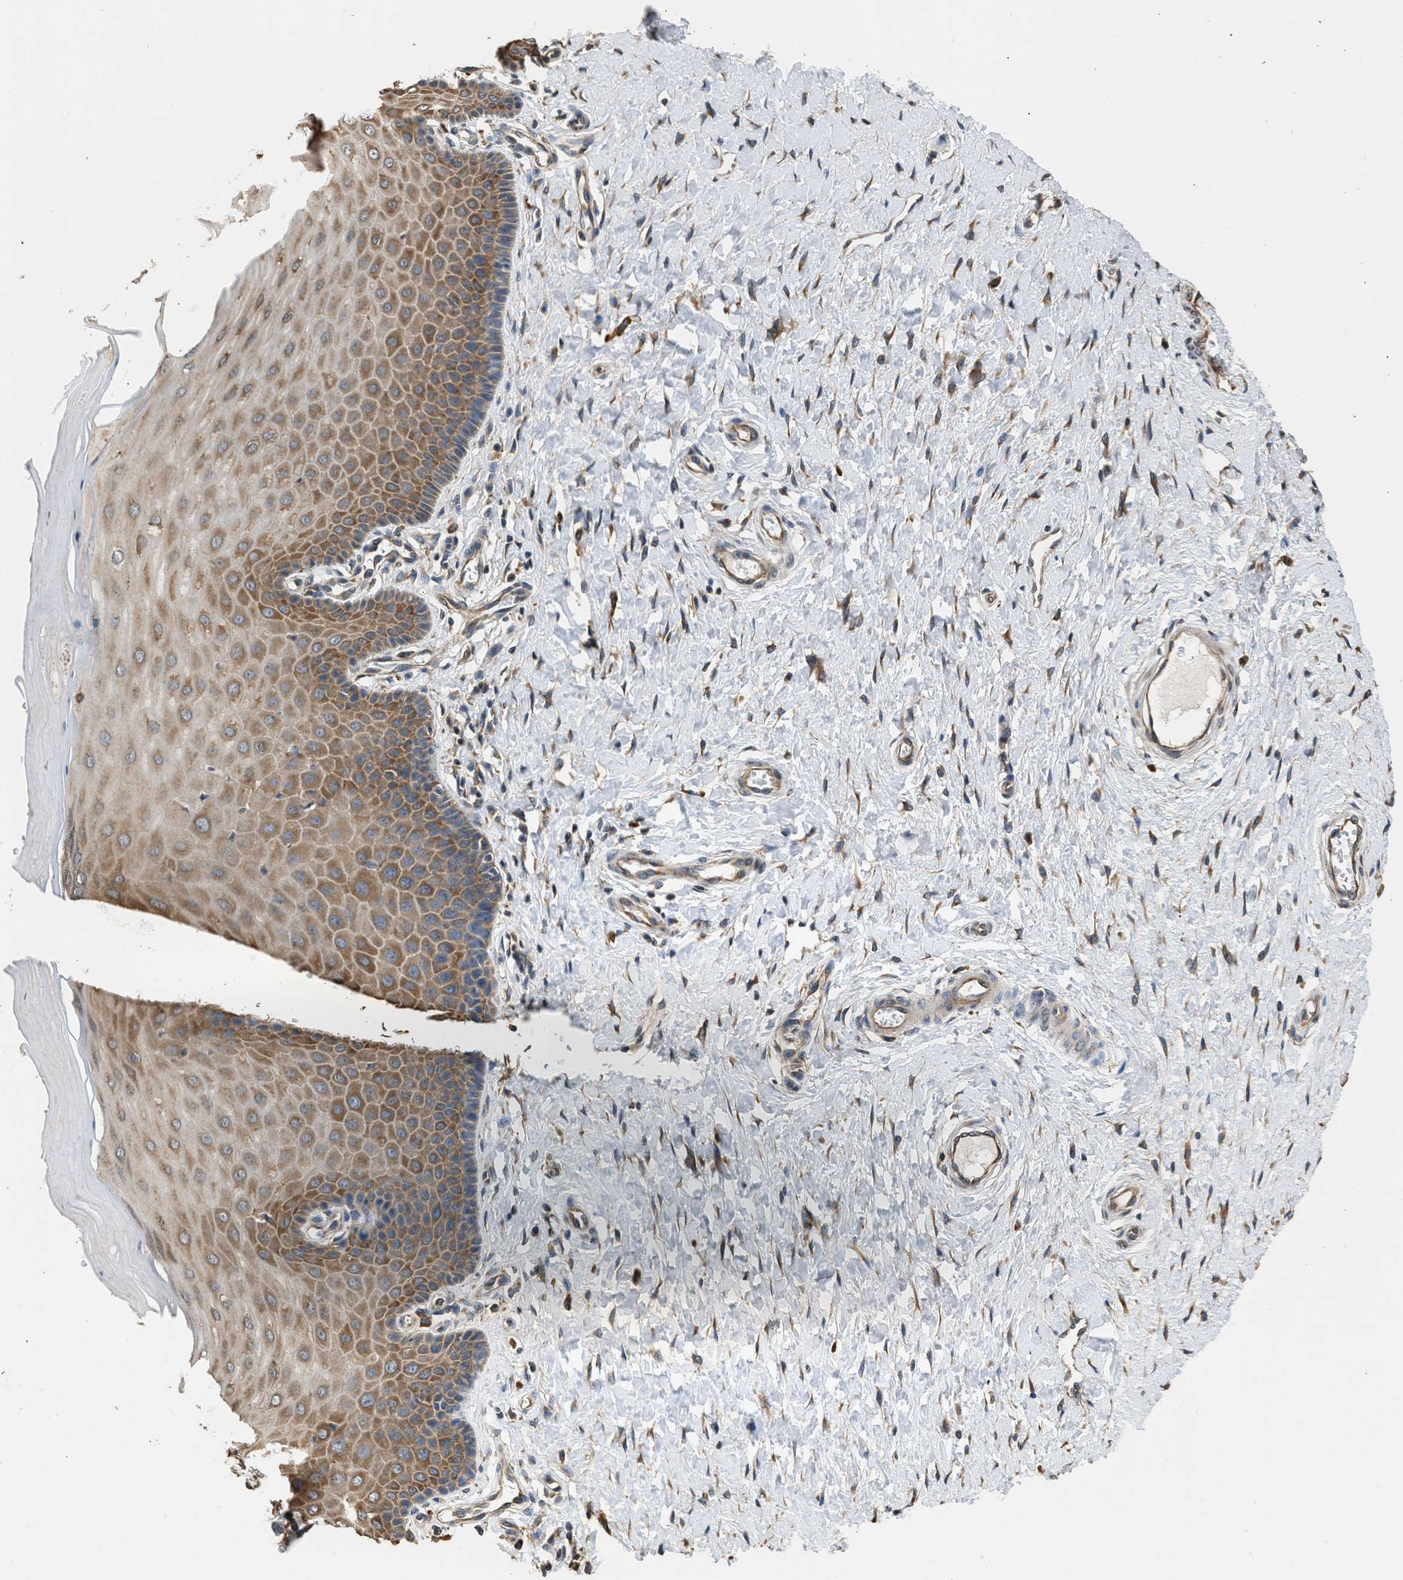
{"staining": {"intensity": "moderate", "quantity": ">75%", "location": "cytoplasmic/membranous"}, "tissue": "cervix", "cell_type": "Glandular cells", "image_type": "normal", "snomed": [{"axis": "morphology", "description": "Normal tissue, NOS"}, {"axis": "topography", "description": "Cervix"}], "caption": "Moderate cytoplasmic/membranous expression for a protein is appreciated in approximately >75% of glandular cells of benign cervix using immunohistochemistry (IHC).", "gene": "SLC36A4", "patient": {"sex": "female", "age": 55}}